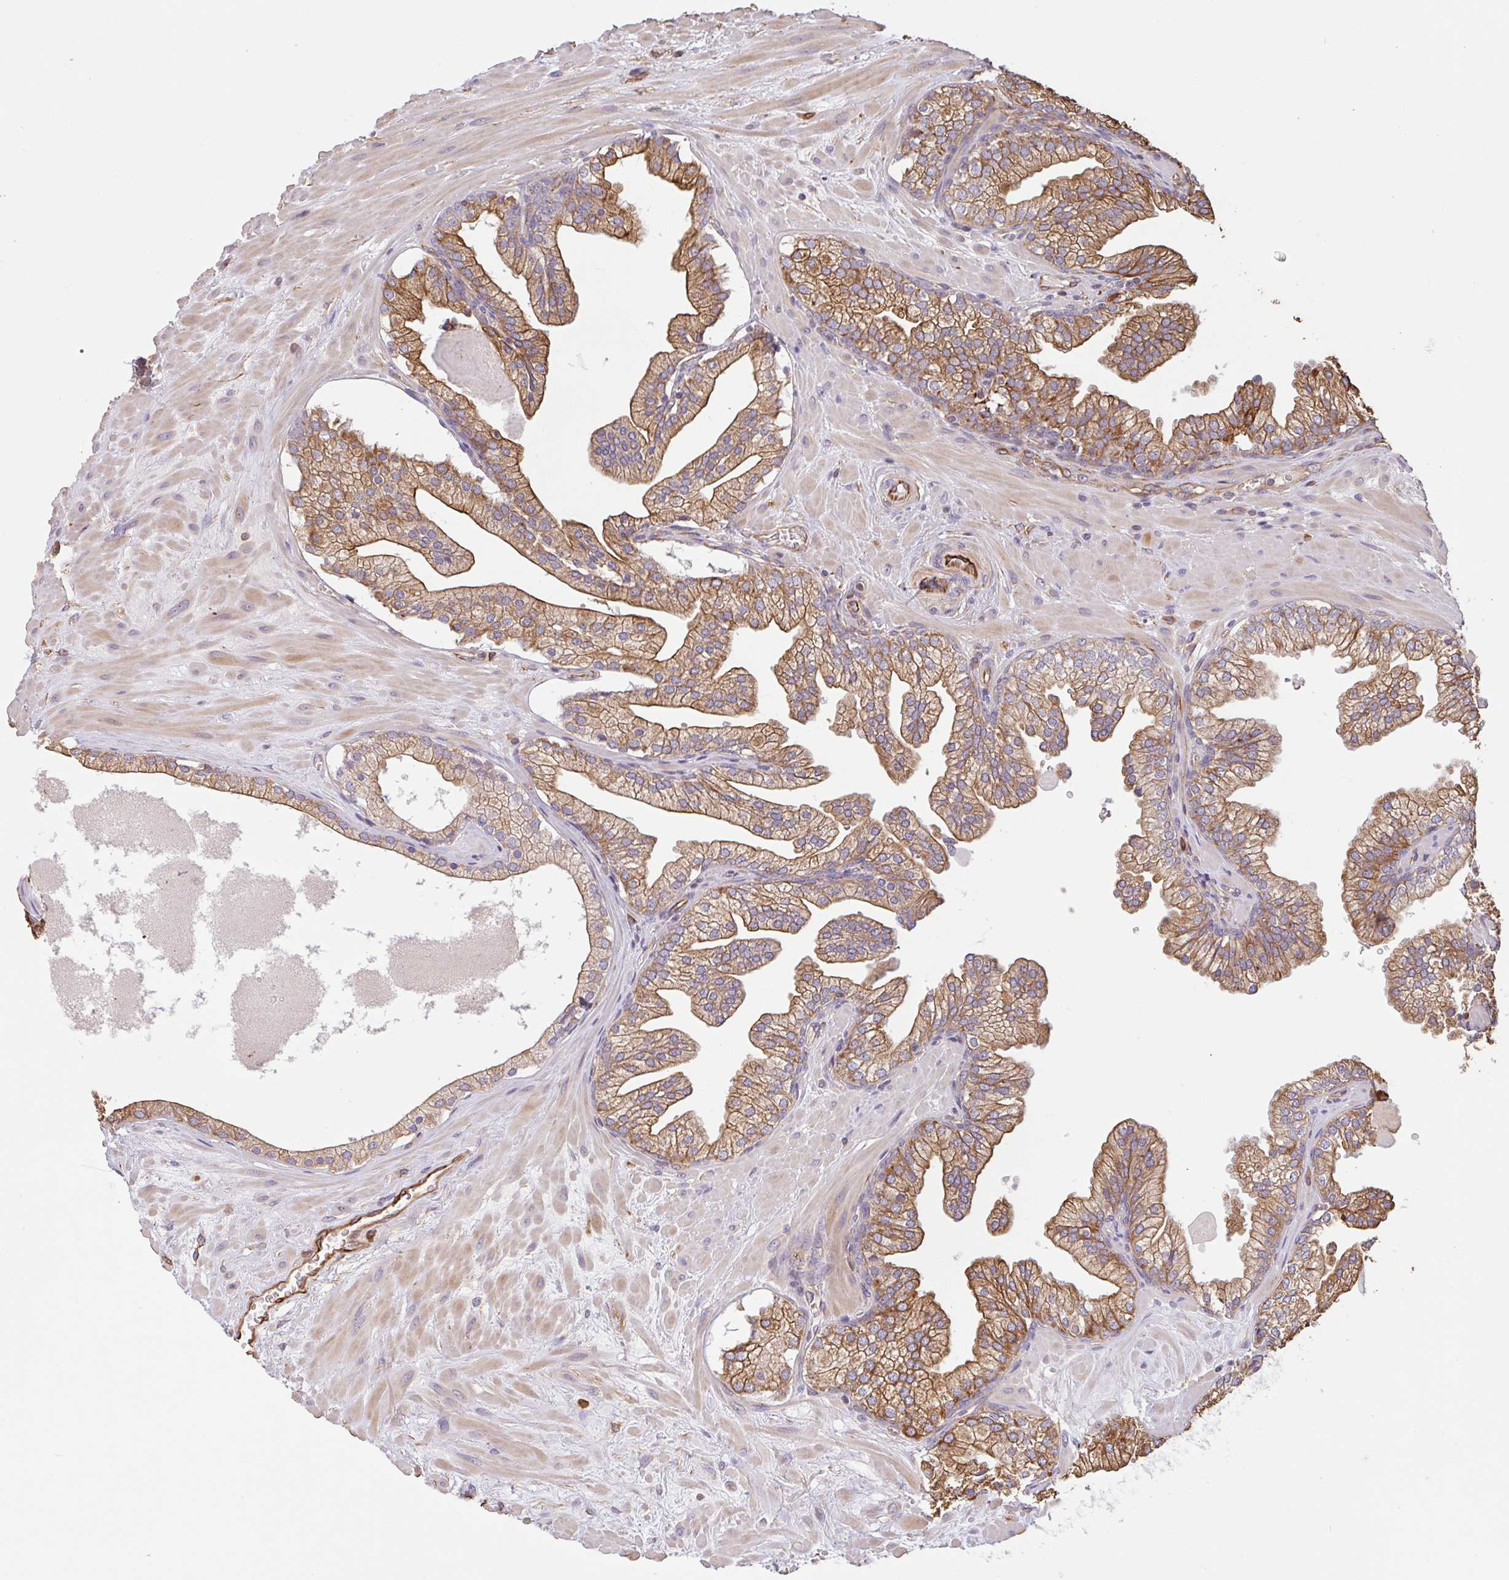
{"staining": {"intensity": "moderate", "quantity": ">75%", "location": "cytoplasmic/membranous"}, "tissue": "prostate", "cell_type": "Glandular cells", "image_type": "normal", "snomed": [{"axis": "morphology", "description": "Normal tissue, NOS"}, {"axis": "topography", "description": "Prostate"}, {"axis": "topography", "description": "Peripheral nerve tissue"}], "caption": "The micrograph exhibits staining of benign prostate, revealing moderate cytoplasmic/membranous protein expression (brown color) within glandular cells.", "gene": "ZNF790", "patient": {"sex": "male", "age": 61}}